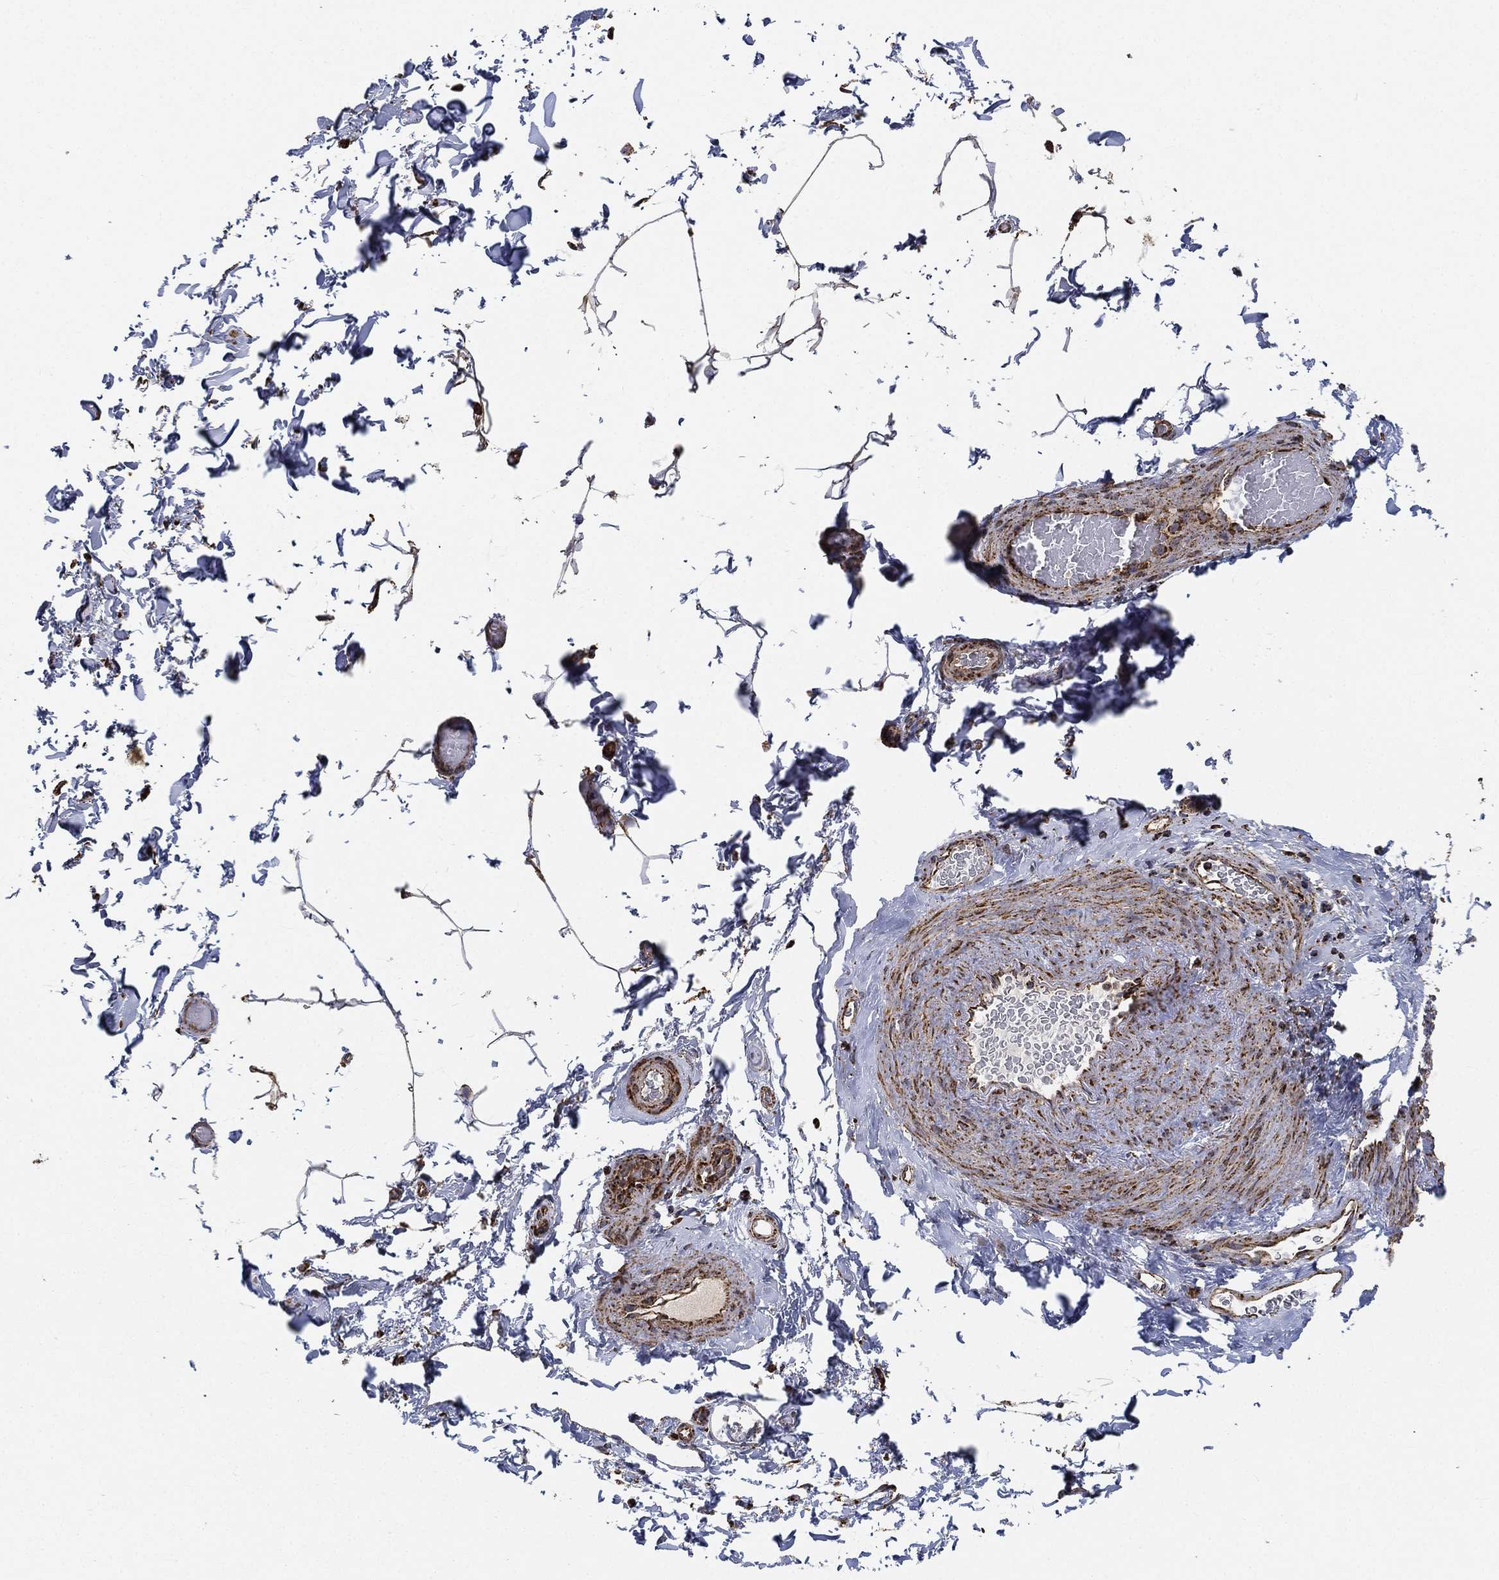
{"staining": {"intensity": "moderate", "quantity": "<25%", "location": "cytoplasmic/membranous"}, "tissue": "adipose tissue", "cell_type": "Adipocytes", "image_type": "normal", "snomed": [{"axis": "morphology", "description": "Normal tissue, NOS"}, {"axis": "topography", "description": "Soft tissue"}, {"axis": "topography", "description": "Vascular tissue"}], "caption": "Moderate cytoplasmic/membranous staining for a protein is identified in about <25% of adipocytes of unremarkable adipose tissue using IHC.", "gene": "SLC38A7", "patient": {"sex": "male", "age": 41}}